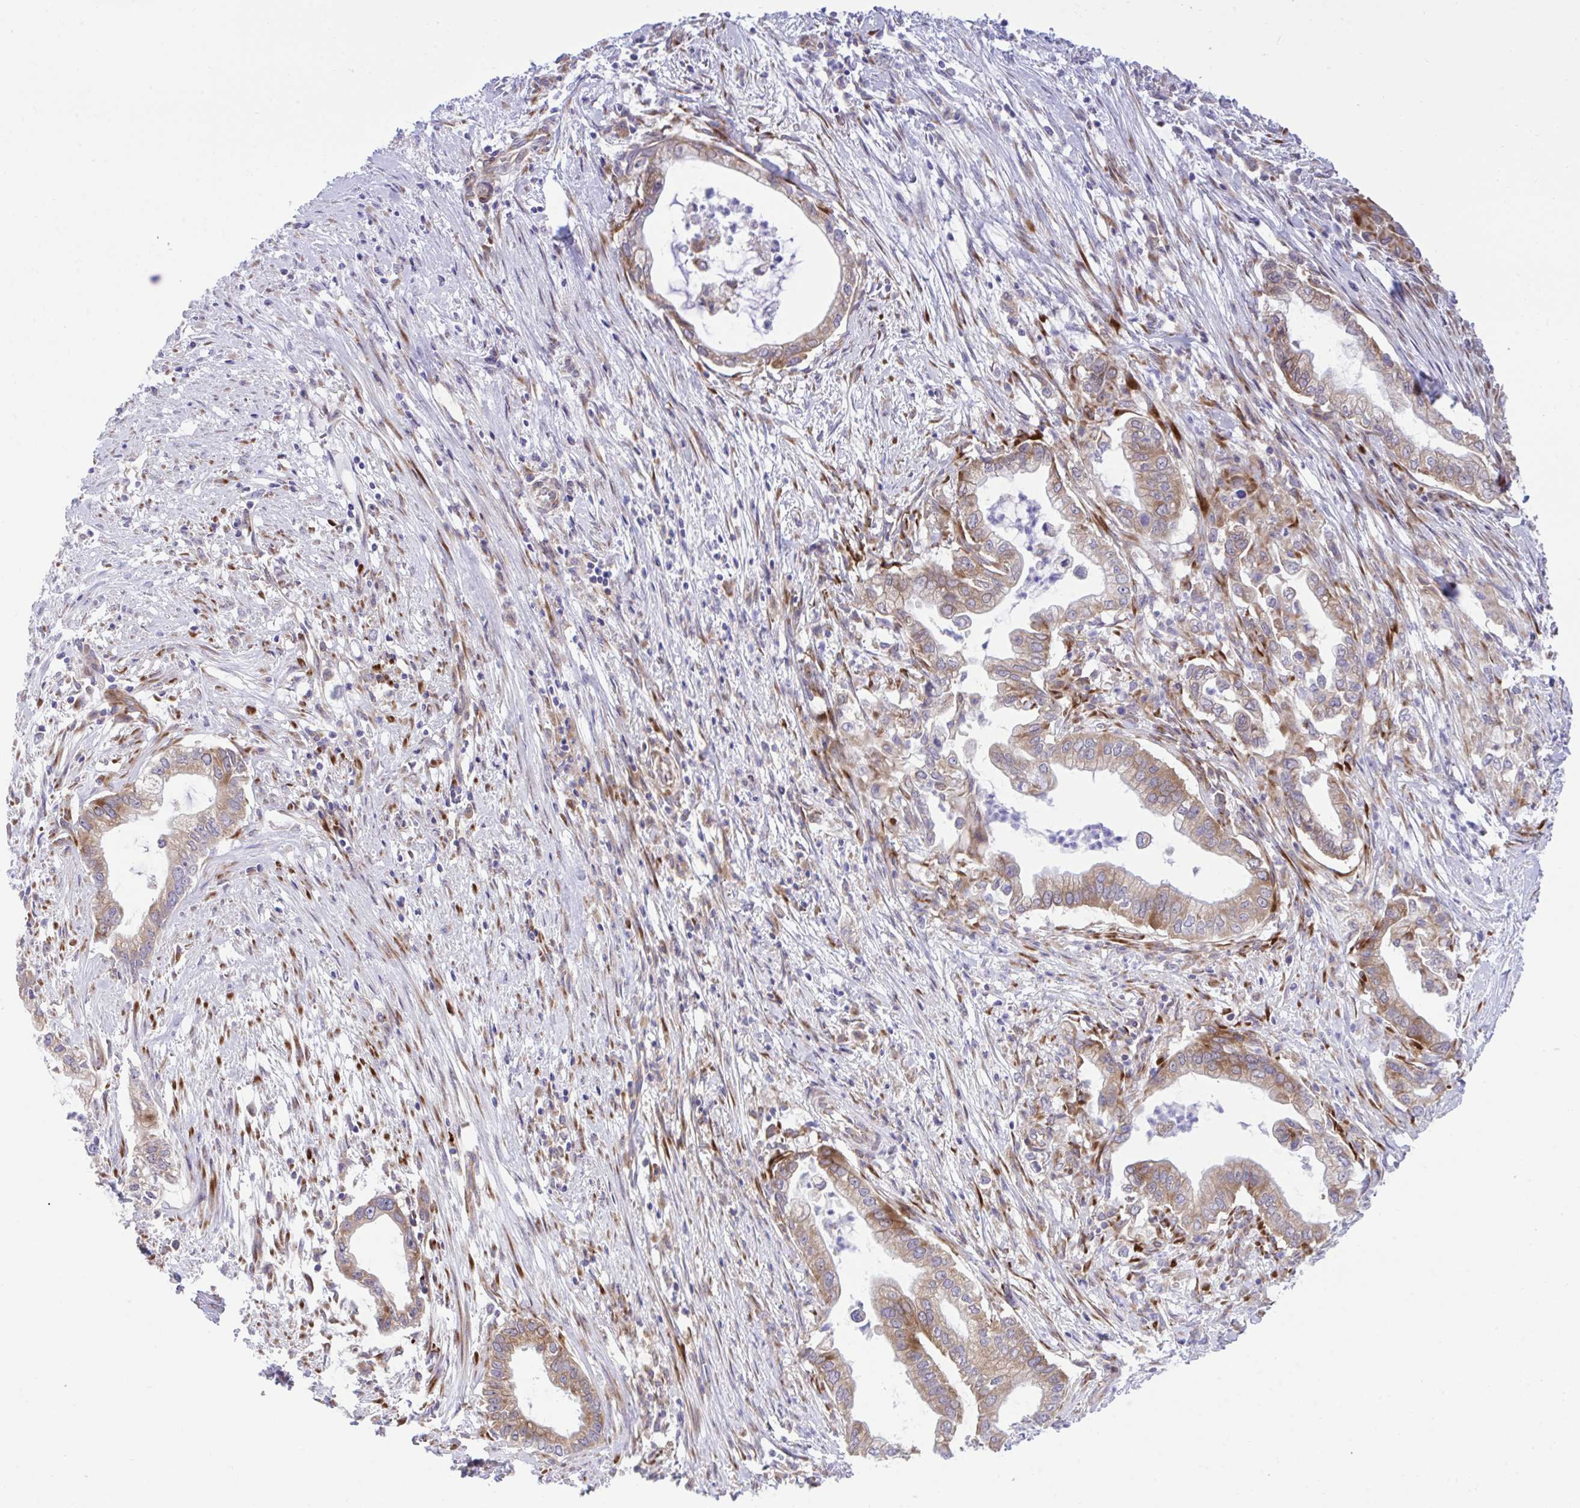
{"staining": {"intensity": "moderate", "quantity": ">75%", "location": "cytoplasmic/membranous"}, "tissue": "pancreatic cancer", "cell_type": "Tumor cells", "image_type": "cancer", "snomed": [{"axis": "morphology", "description": "Adenocarcinoma, NOS"}, {"axis": "topography", "description": "Pancreas"}], "caption": "An immunohistochemistry image of tumor tissue is shown. Protein staining in brown shows moderate cytoplasmic/membranous positivity in pancreatic cancer within tumor cells.", "gene": "RPS15", "patient": {"sex": "male", "age": 70}}